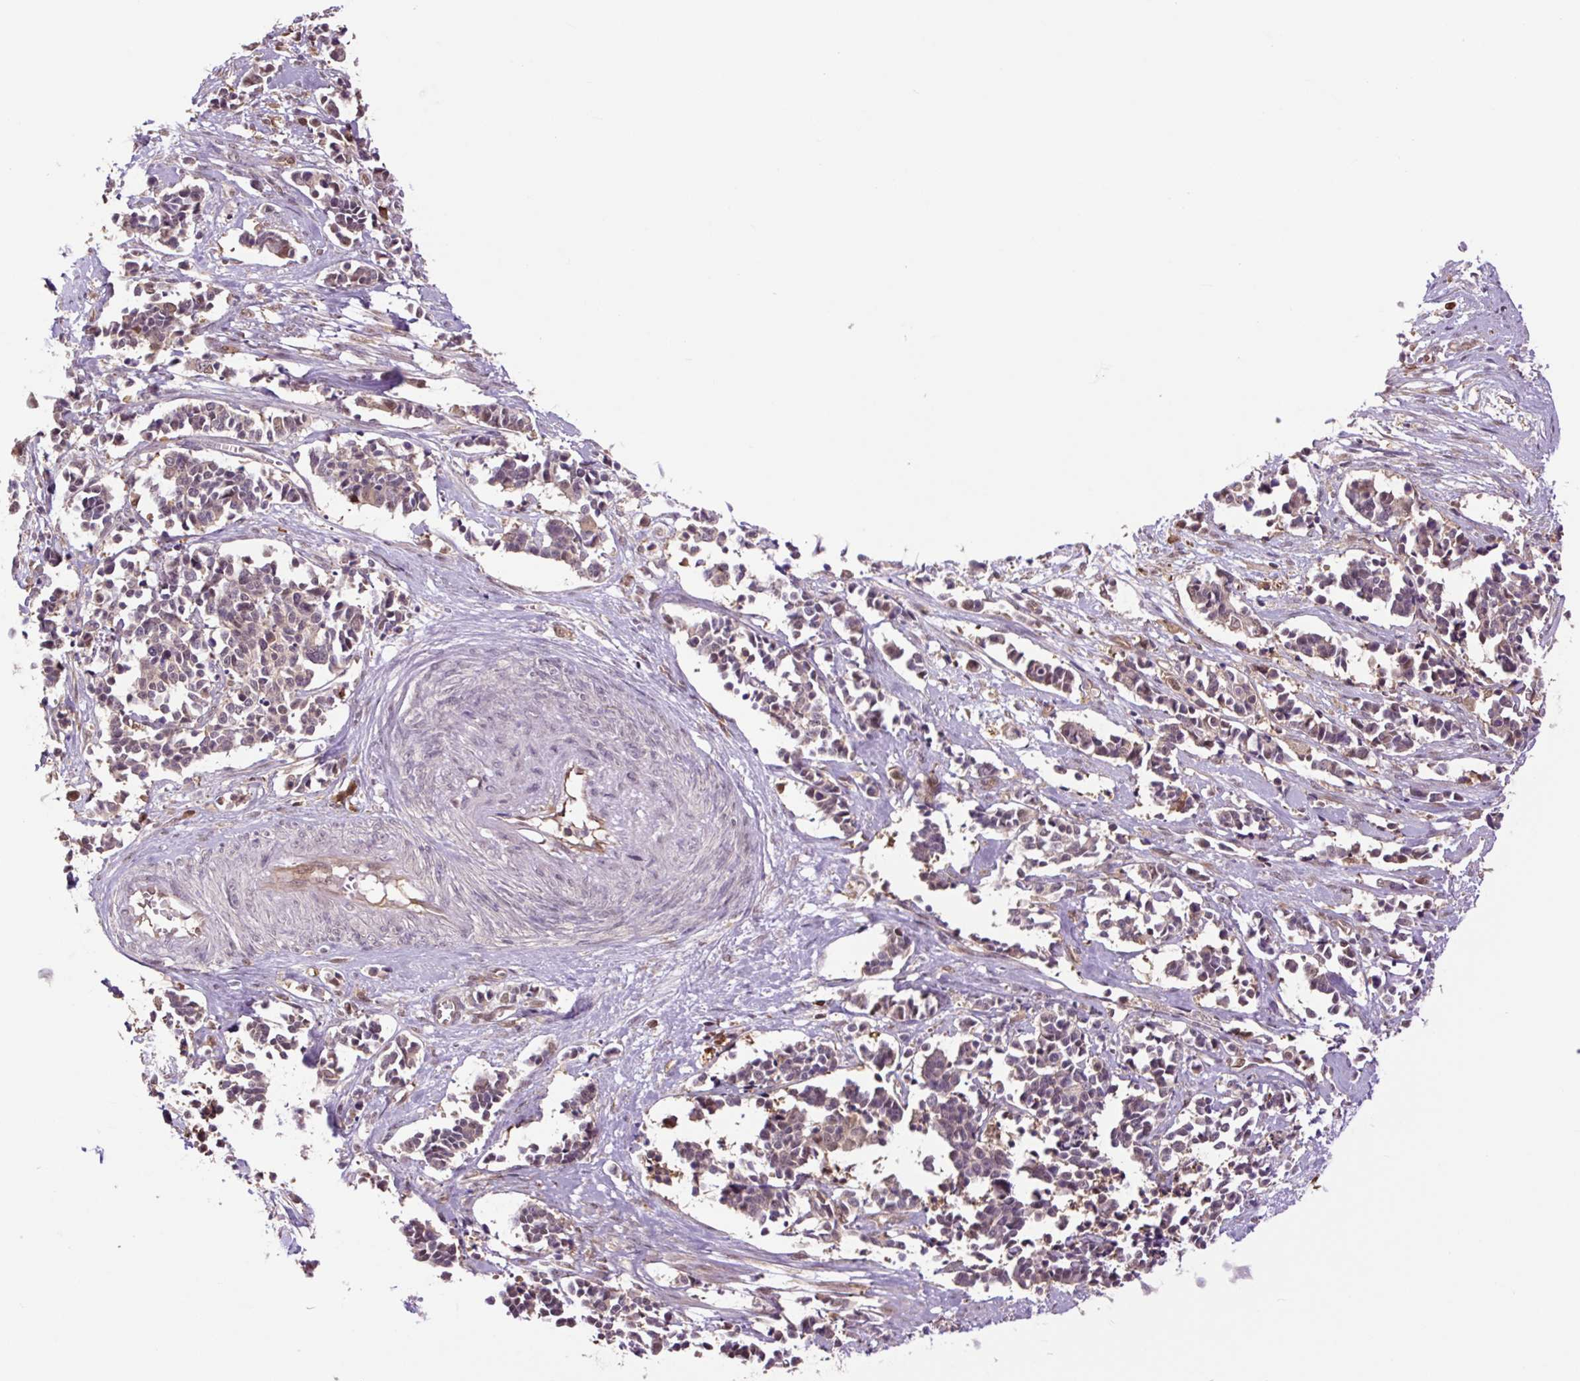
{"staining": {"intensity": "weak", "quantity": "25%-75%", "location": "cytoplasmic/membranous"}, "tissue": "cervical cancer", "cell_type": "Tumor cells", "image_type": "cancer", "snomed": [{"axis": "morphology", "description": "Normal tissue, NOS"}, {"axis": "morphology", "description": "Squamous cell carcinoma, NOS"}, {"axis": "topography", "description": "Cervix"}], "caption": "Immunohistochemical staining of human cervical squamous cell carcinoma demonstrates weak cytoplasmic/membranous protein positivity in approximately 25%-75% of tumor cells. (Brightfield microscopy of DAB IHC at high magnification).", "gene": "TPT1", "patient": {"sex": "female", "age": 35}}